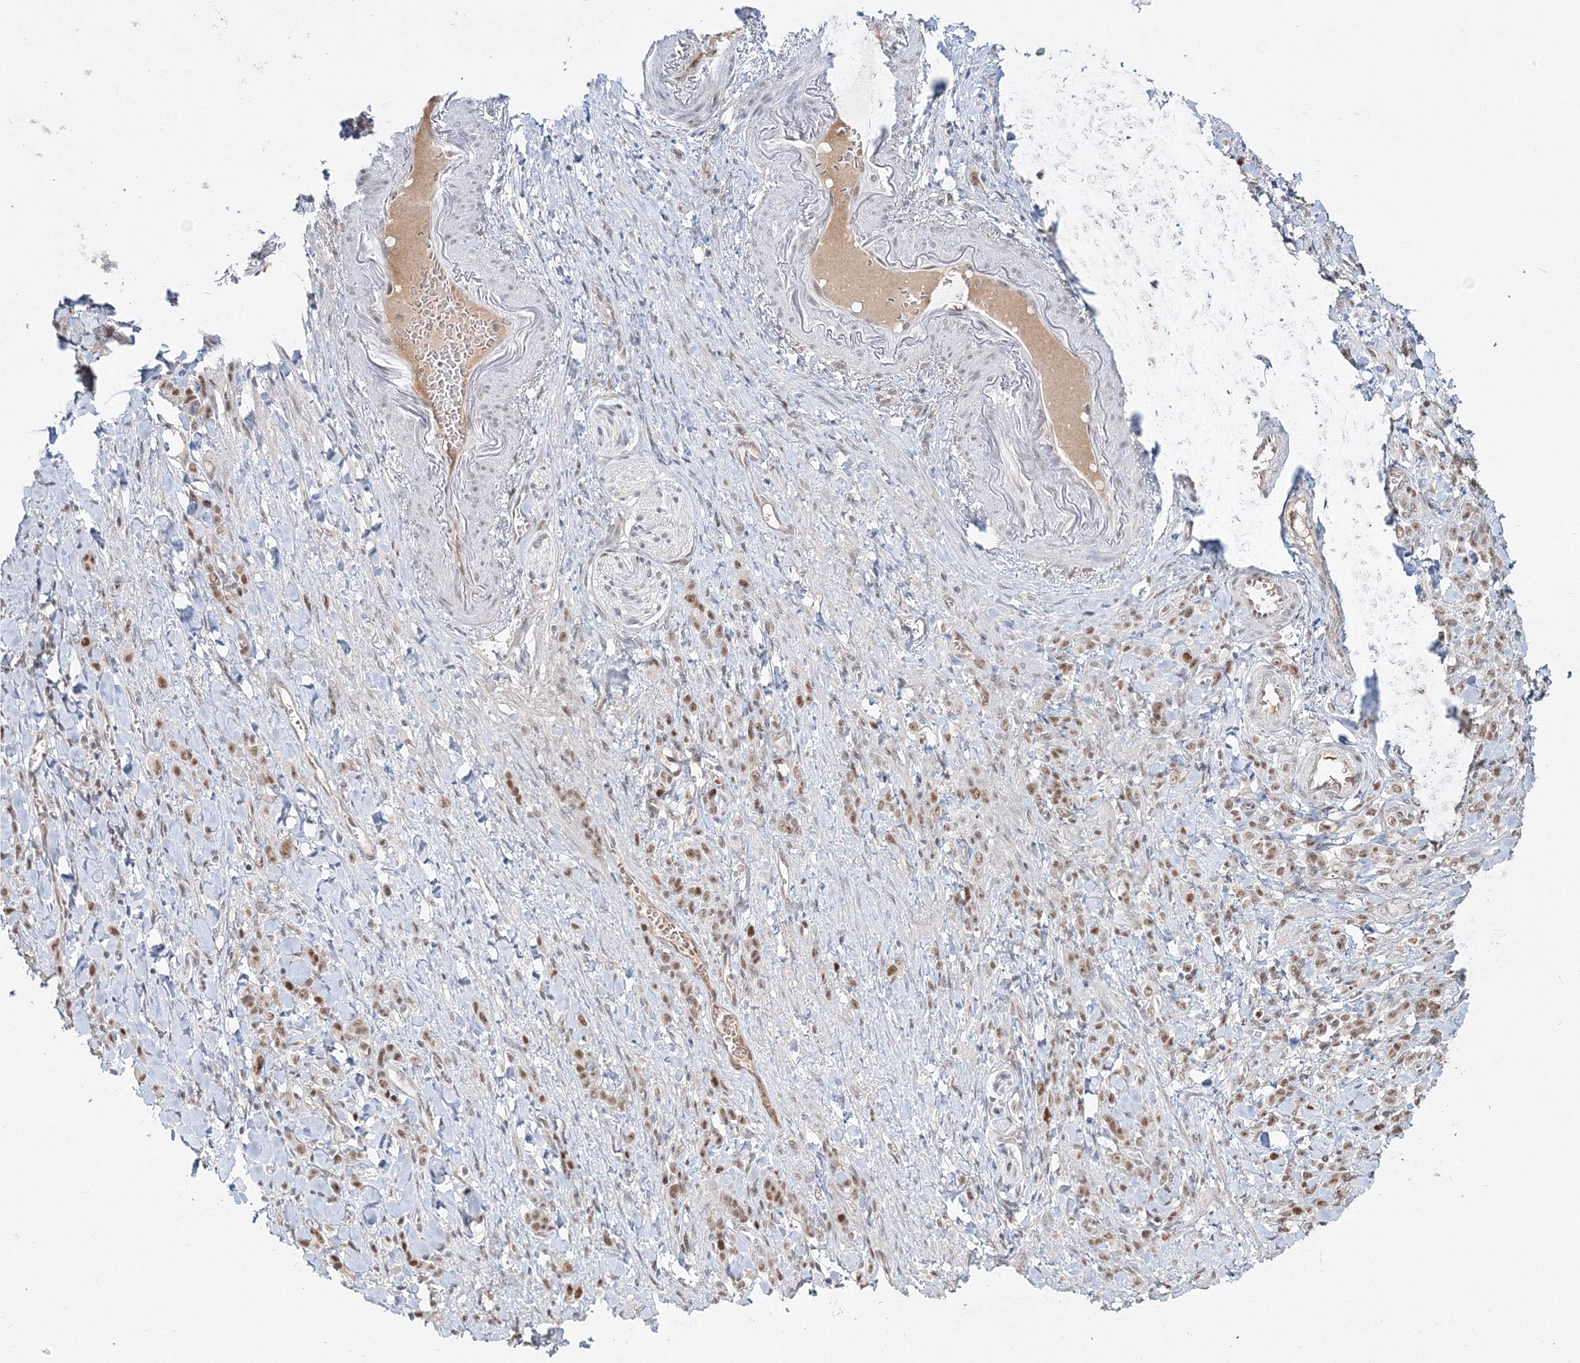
{"staining": {"intensity": "moderate", "quantity": ">75%", "location": "nuclear"}, "tissue": "stomach cancer", "cell_type": "Tumor cells", "image_type": "cancer", "snomed": [{"axis": "morphology", "description": "Normal tissue, NOS"}, {"axis": "morphology", "description": "Adenocarcinoma, NOS"}, {"axis": "topography", "description": "Stomach"}], "caption": "Brown immunohistochemical staining in human adenocarcinoma (stomach) displays moderate nuclear positivity in about >75% of tumor cells.", "gene": "IWS1", "patient": {"sex": "male", "age": 82}}